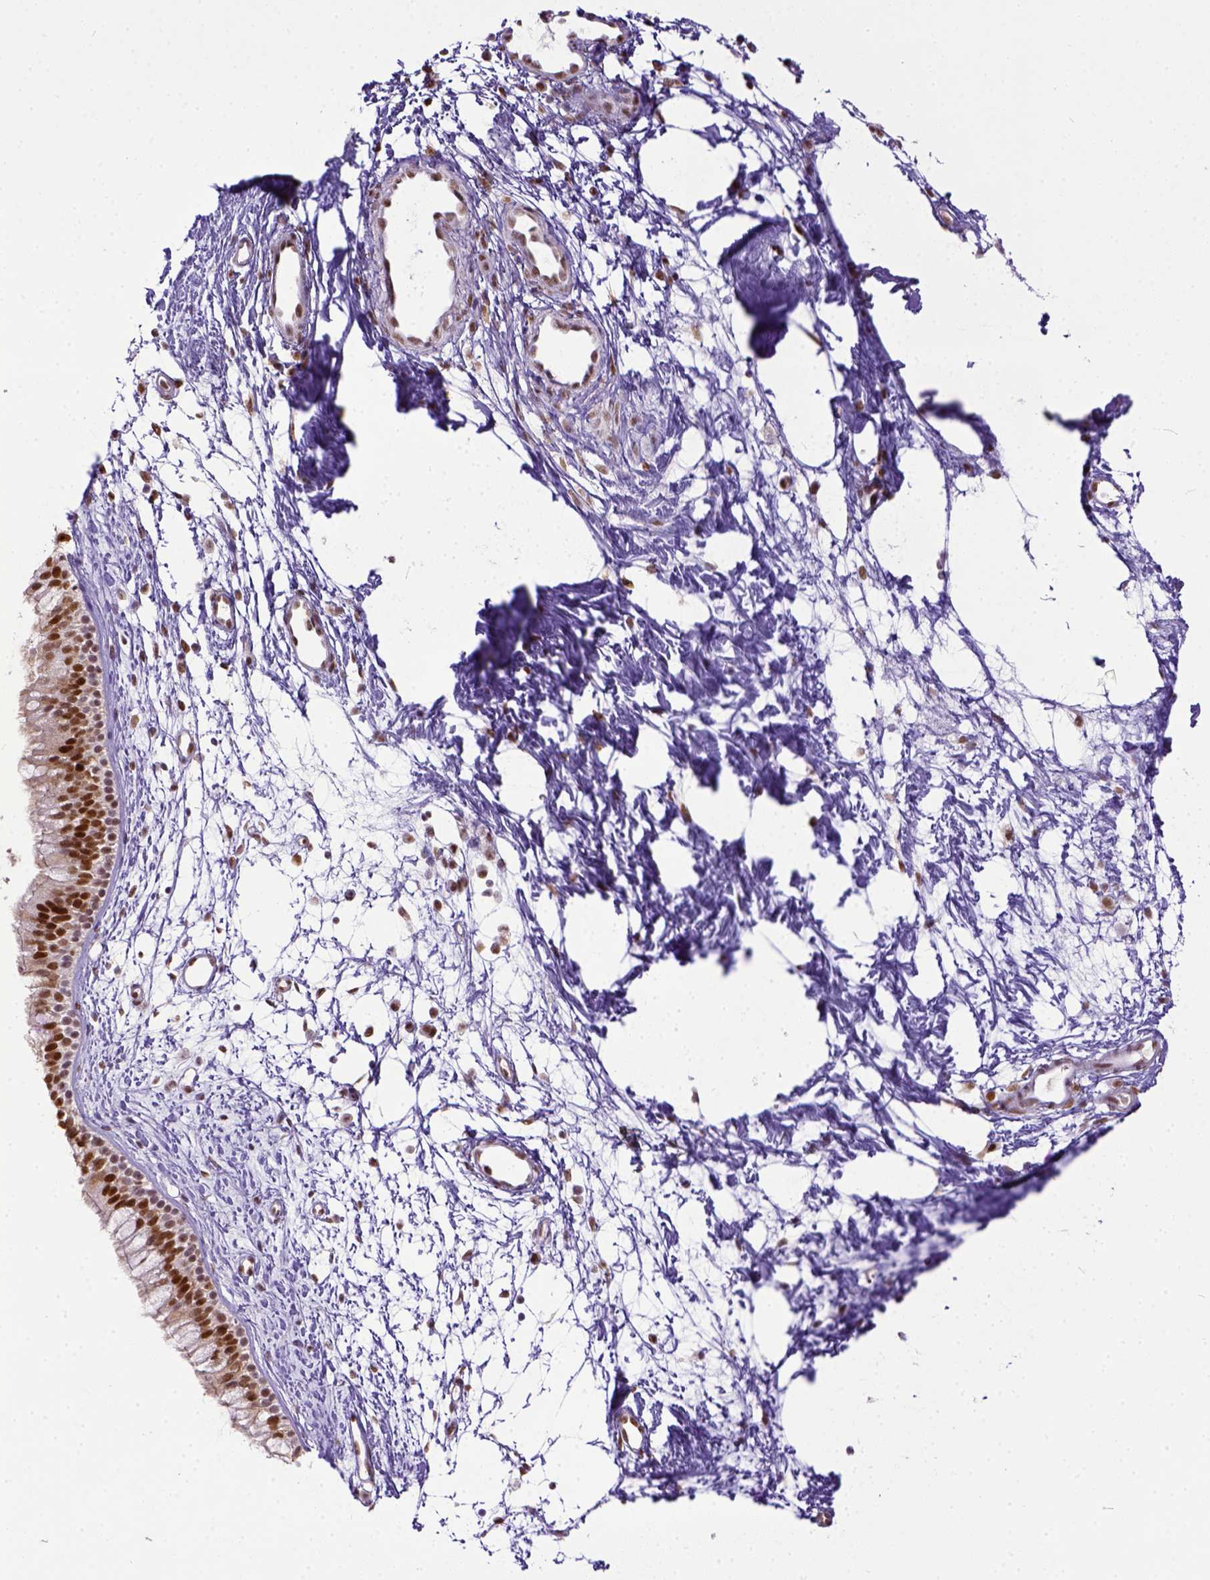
{"staining": {"intensity": "strong", "quantity": ">75%", "location": "nuclear"}, "tissue": "nasopharynx", "cell_type": "Respiratory epithelial cells", "image_type": "normal", "snomed": [{"axis": "morphology", "description": "Normal tissue, NOS"}, {"axis": "topography", "description": "Nasopharynx"}], "caption": "Immunohistochemical staining of unremarkable human nasopharynx displays high levels of strong nuclear expression in about >75% of respiratory epithelial cells.", "gene": "ERCC1", "patient": {"sex": "male", "age": 58}}